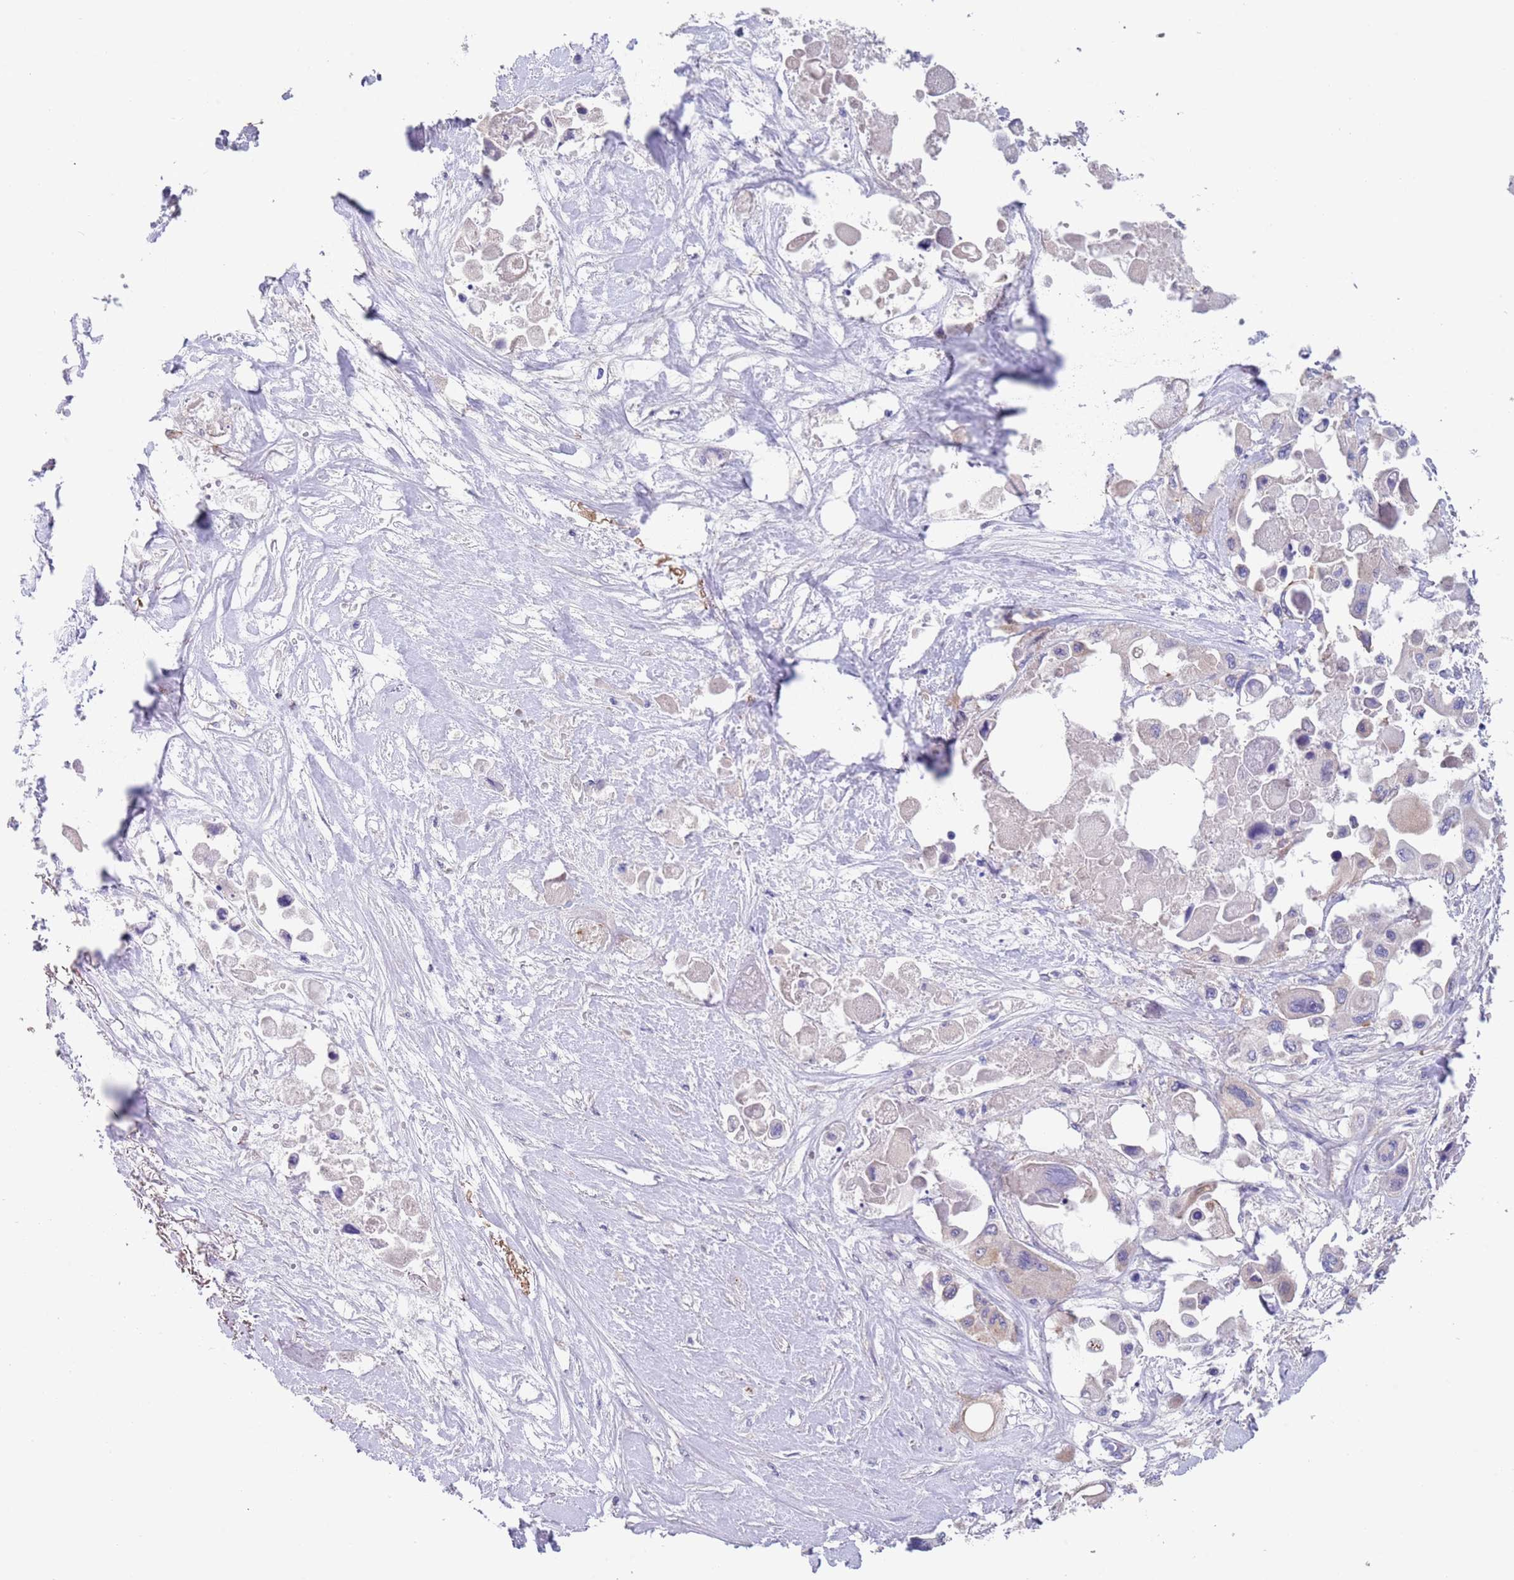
{"staining": {"intensity": "negative", "quantity": "none", "location": "none"}, "tissue": "pancreatic cancer", "cell_type": "Tumor cells", "image_type": "cancer", "snomed": [{"axis": "morphology", "description": "Adenocarcinoma, NOS"}, {"axis": "topography", "description": "Pancreas"}], "caption": "The photomicrograph shows no staining of tumor cells in adenocarcinoma (pancreatic).", "gene": "RNF169", "patient": {"sex": "male", "age": 92}}